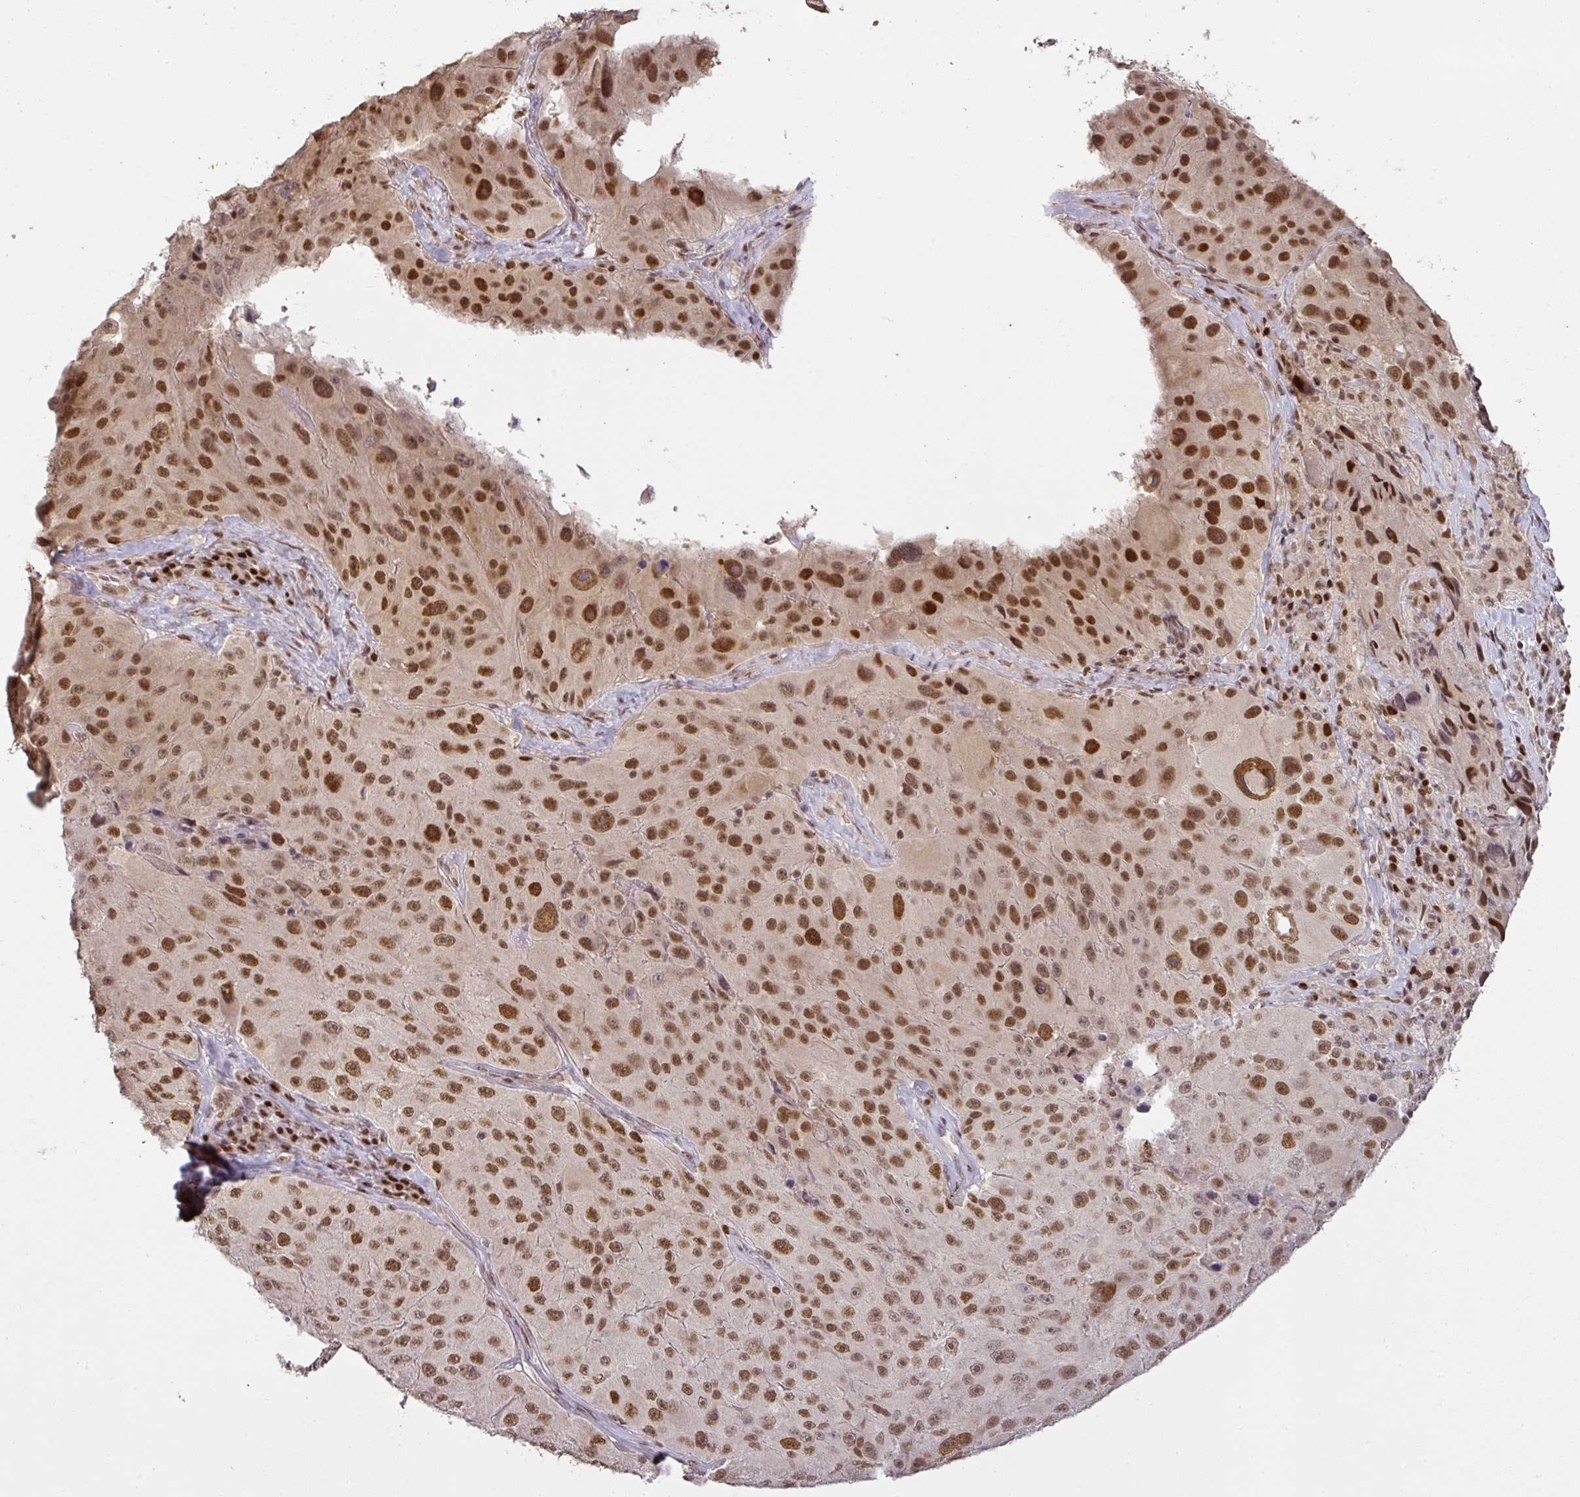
{"staining": {"intensity": "moderate", "quantity": ">75%", "location": "nuclear"}, "tissue": "melanoma", "cell_type": "Tumor cells", "image_type": "cancer", "snomed": [{"axis": "morphology", "description": "Malignant melanoma, Metastatic site"}, {"axis": "topography", "description": "Lymph node"}], "caption": "Protein expression analysis of human malignant melanoma (metastatic site) reveals moderate nuclear expression in approximately >75% of tumor cells.", "gene": "GPRIN2", "patient": {"sex": "male", "age": 62}}